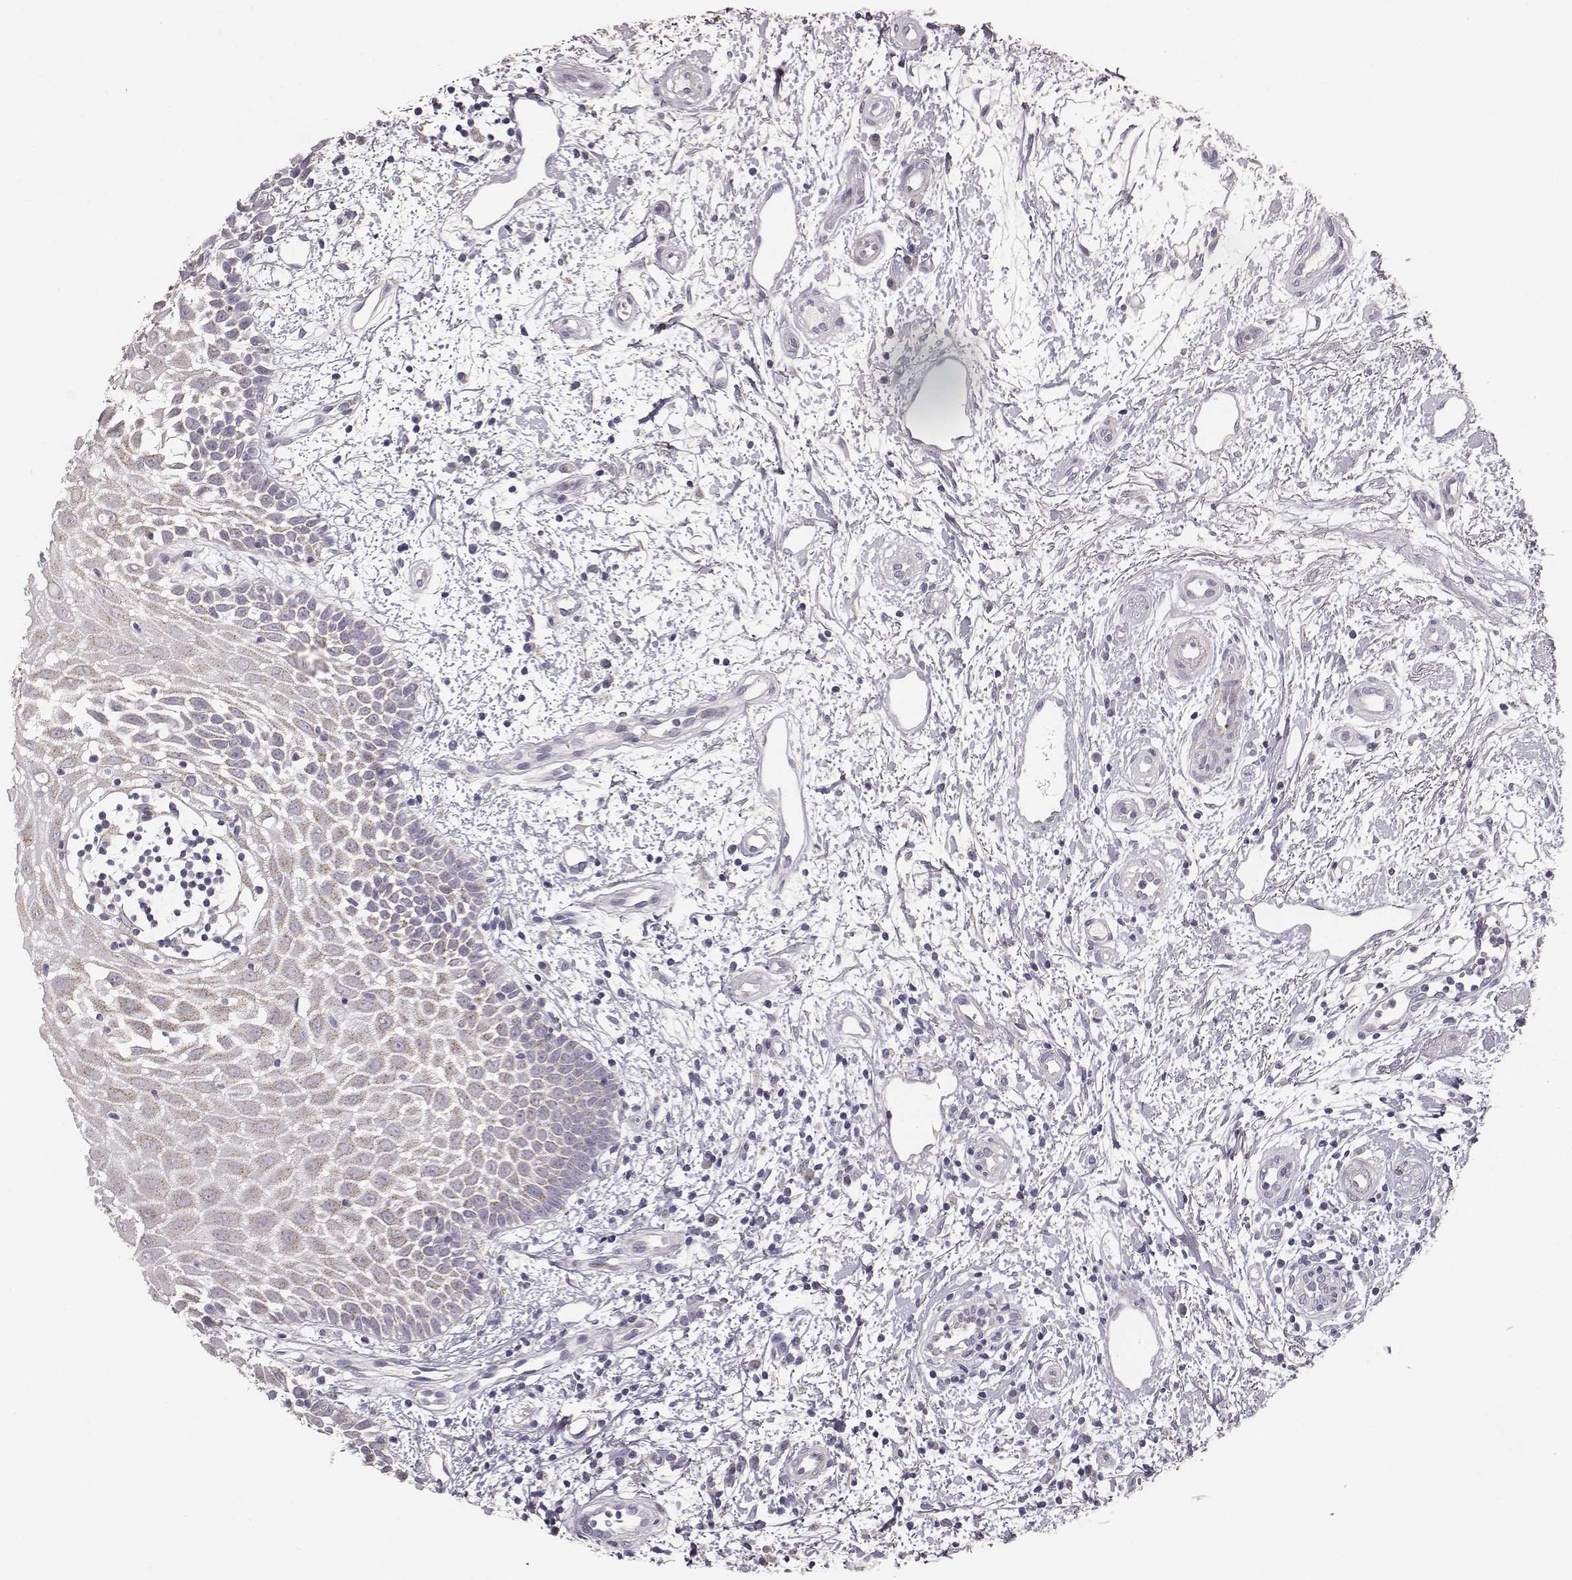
{"staining": {"intensity": "negative", "quantity": "none", "location": "none"}, "tissue": "oral mucosa", "cell_type": "Squamous epithelial cells", "image_type": "normal", "snomed": [{"axis": "morphology", "description": "Normal tissue, NOS"}, {"axis": "morphology", "description": "Squamous cell carcinoma, NOS"}, {"axis": "topography", "description": "Oral tissue"}, {"axis": "topography", "description": "Head-Neck"}], "caption": "DAB (3,3'-diaminobenzidine) immunohistochemical staining of unremarkable oral mucosa demonstrates no significant expression in squamous epithelial cells.", "gene": "ABCD3", "patient": {"sex": "female", "age": 75}}